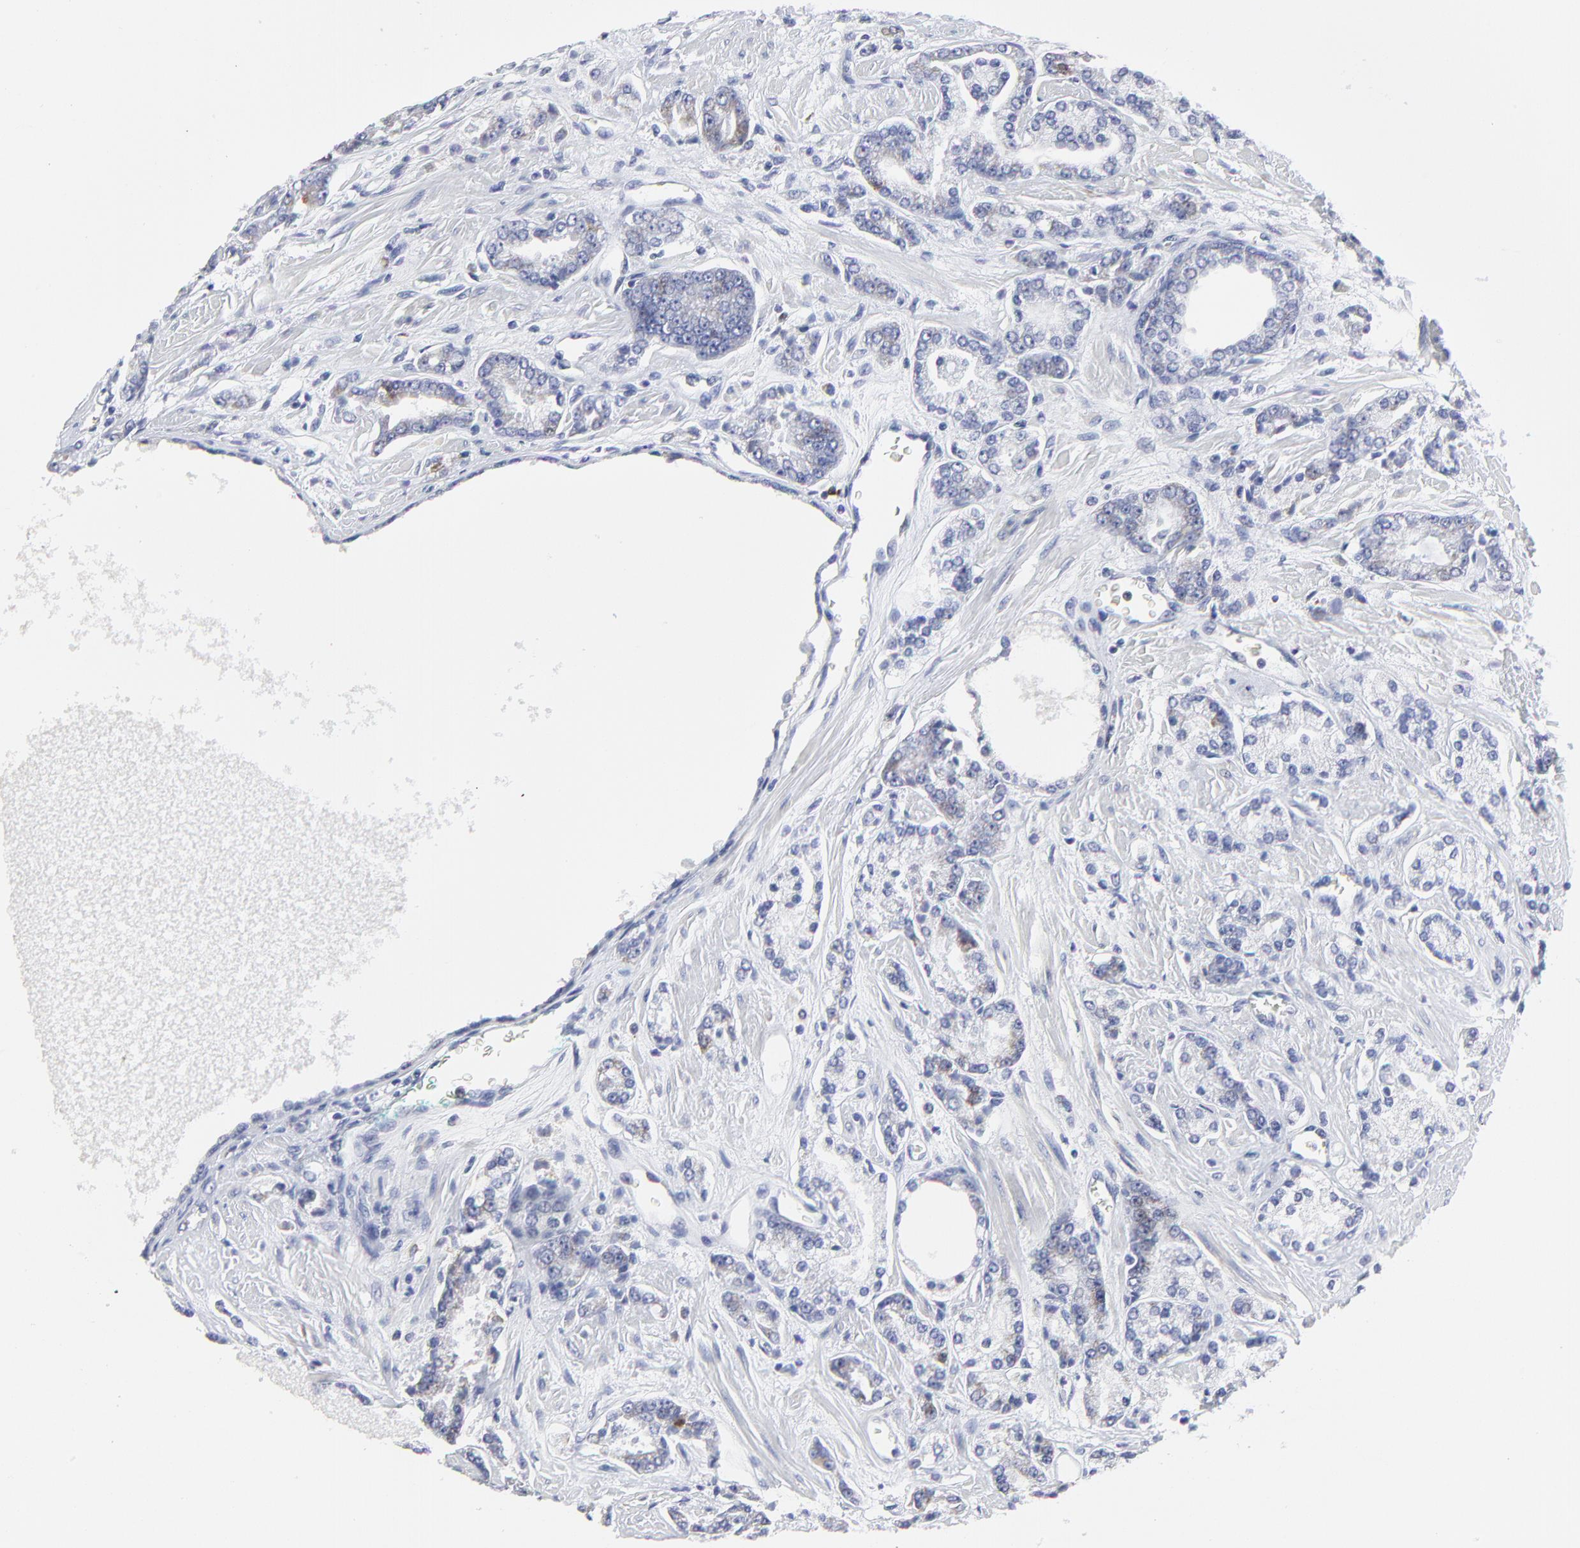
{"staining": {"intensity": "weak", "quantity": "<25%", "location": "cytoplasmic/membranous"}, "tissue": "prostate cancer", "cell_type": "Tumor cells", "image_type": "cancer", "snomed": [{"axis": "morphology", "description": "Adenocarcinoma, High grade"}, {"axis": "topography", "description": "Prostate"}], "caption": "Prostate high-grade adenocarcinoma stained for a protein using IHC displays no positivity tumor cells.", "gene": "NCAPH", "patient": {"sex": "male", "age": 71}}